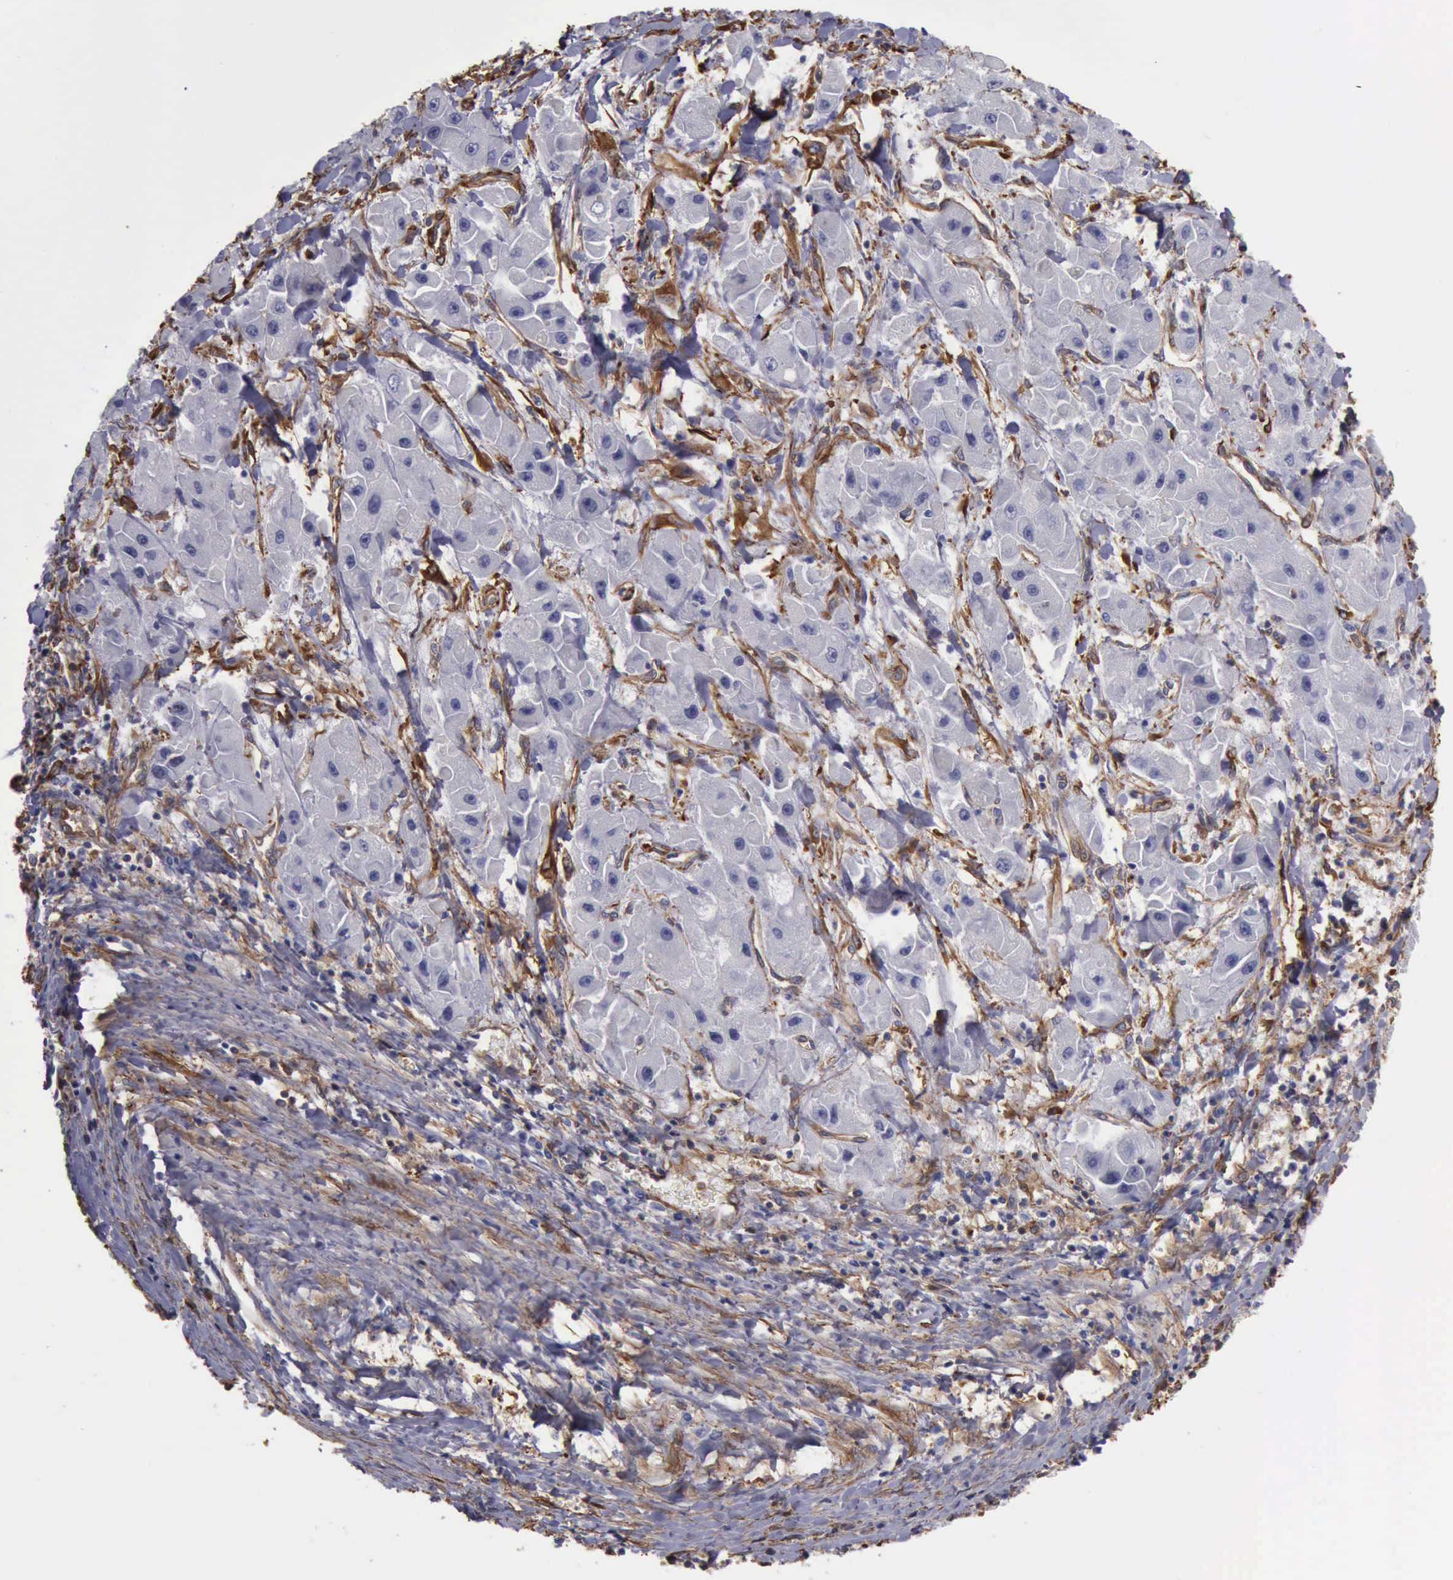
{"staining": {"intensity": "negative", "quantity": "none", "location": "none"}, "tissue": "liver cancer", "cell_type": "Tumor cells", "image_type": "cancer", "snomed": [{"axis": "morphology", "description": "Carcinoma, Hepatocellular, NOS"}, {"axis": "topography", "description": "Liver"}], "caption": "The image shows no significant staining in tumor cells of hepatocellular carcinoma (liver). (DAB immunohistochemistry (IHC) with hematoxylin counter stain).", "gene": "FLNA", "patient": {"sex": "male", "age": 24}}